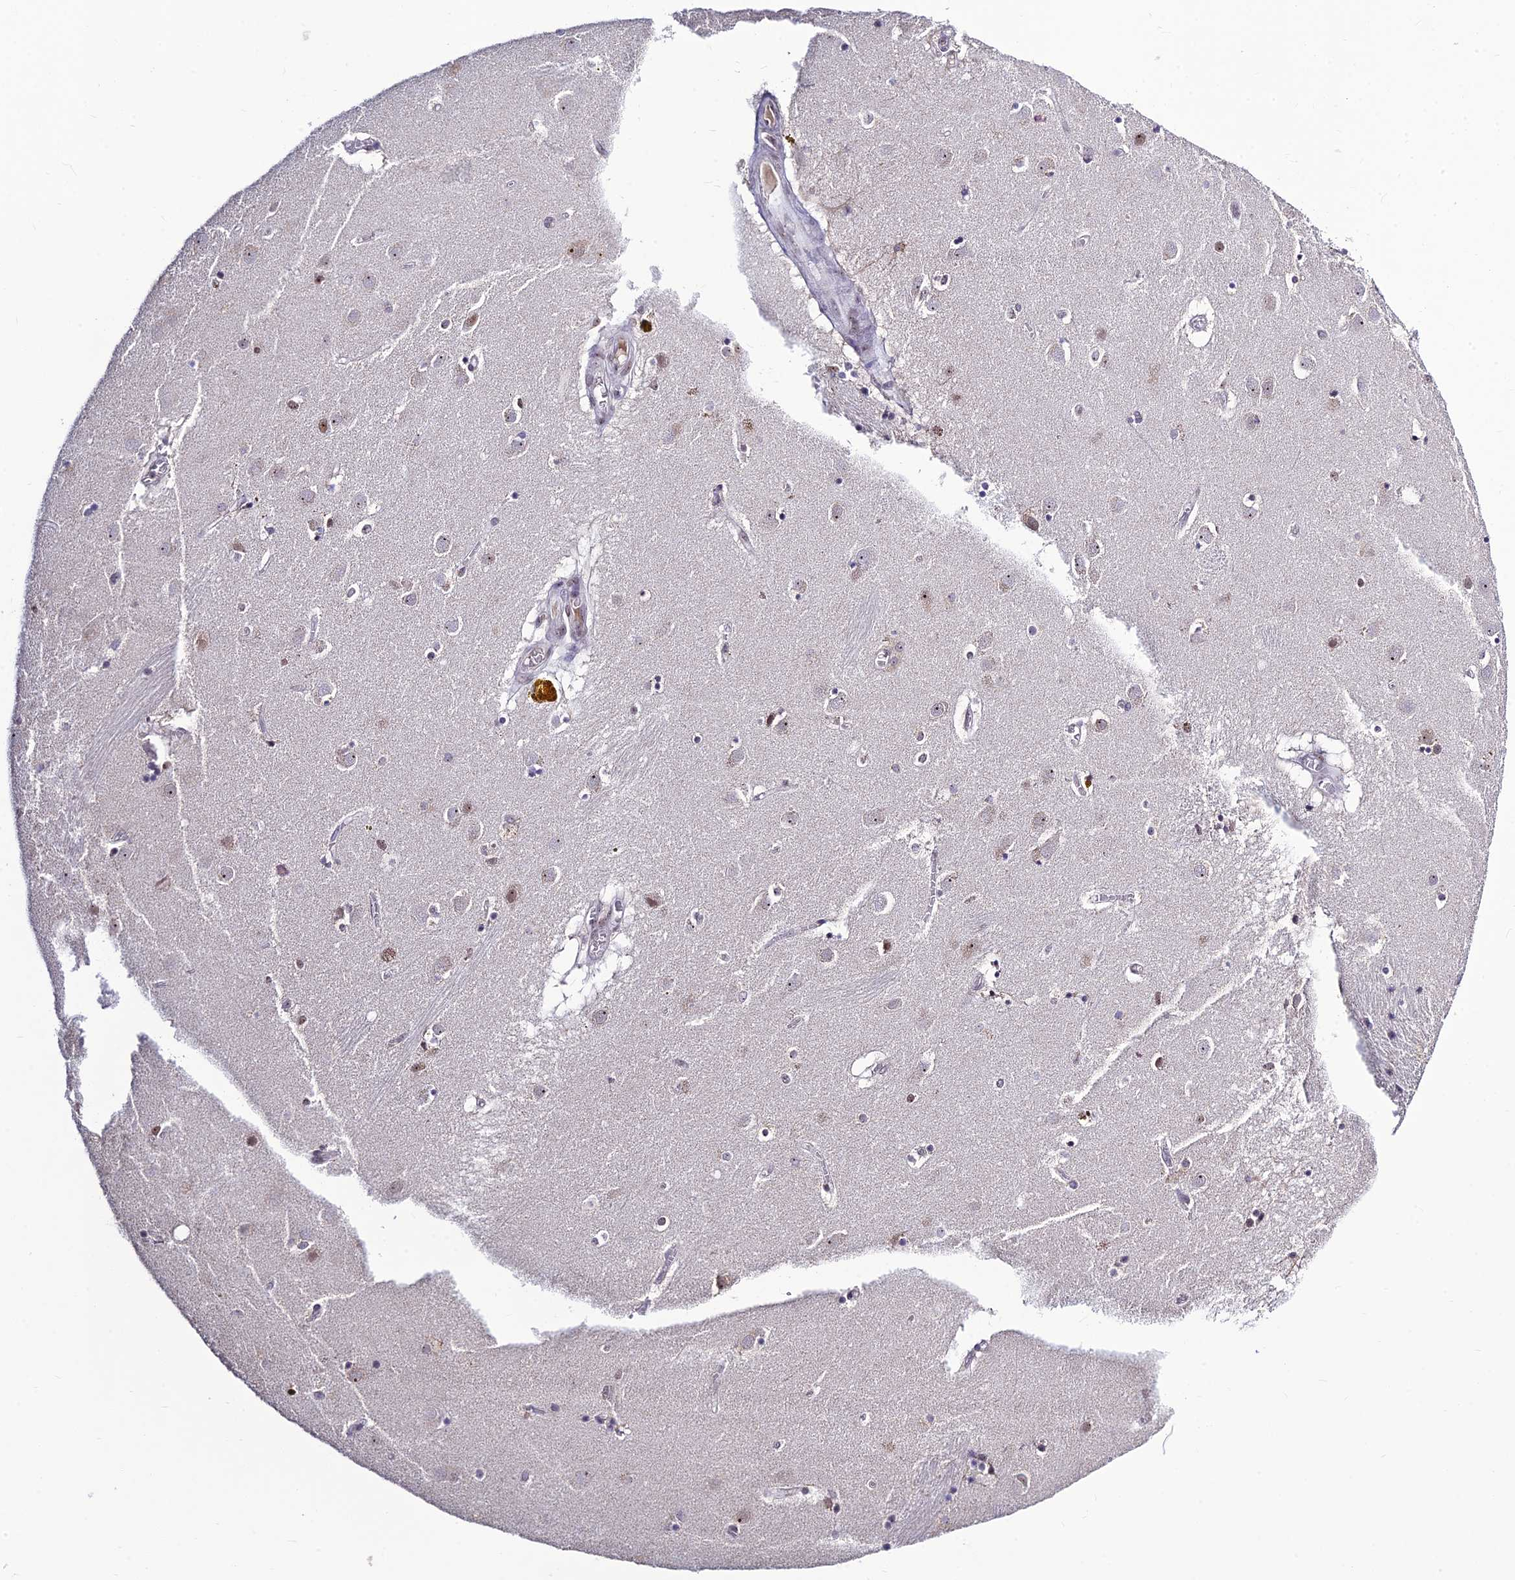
{"staining": {"intensity": "negative", "quantity": "none", "location": "none"}, "tissue": "caudate", "cell_type": "Glial cells", "image_type": "normal", "snomed": [{"axis": "morphology", "description": "Normal tissue, NOS"}, {"axis": "topography", "description": "Lateral ventricle wall"}], "caption": "IHC photomicrograph of normal caudate: caudate stained with DAB reveals no significant protein expression in glial cells. The staining is performed using DAB (3,3'-diaminobenzidine) brown chromogen with nuclei counter-stained in using hematoxylin.", "gene": "POLR1G", "patient": {"sex": "male", "age": 70}}